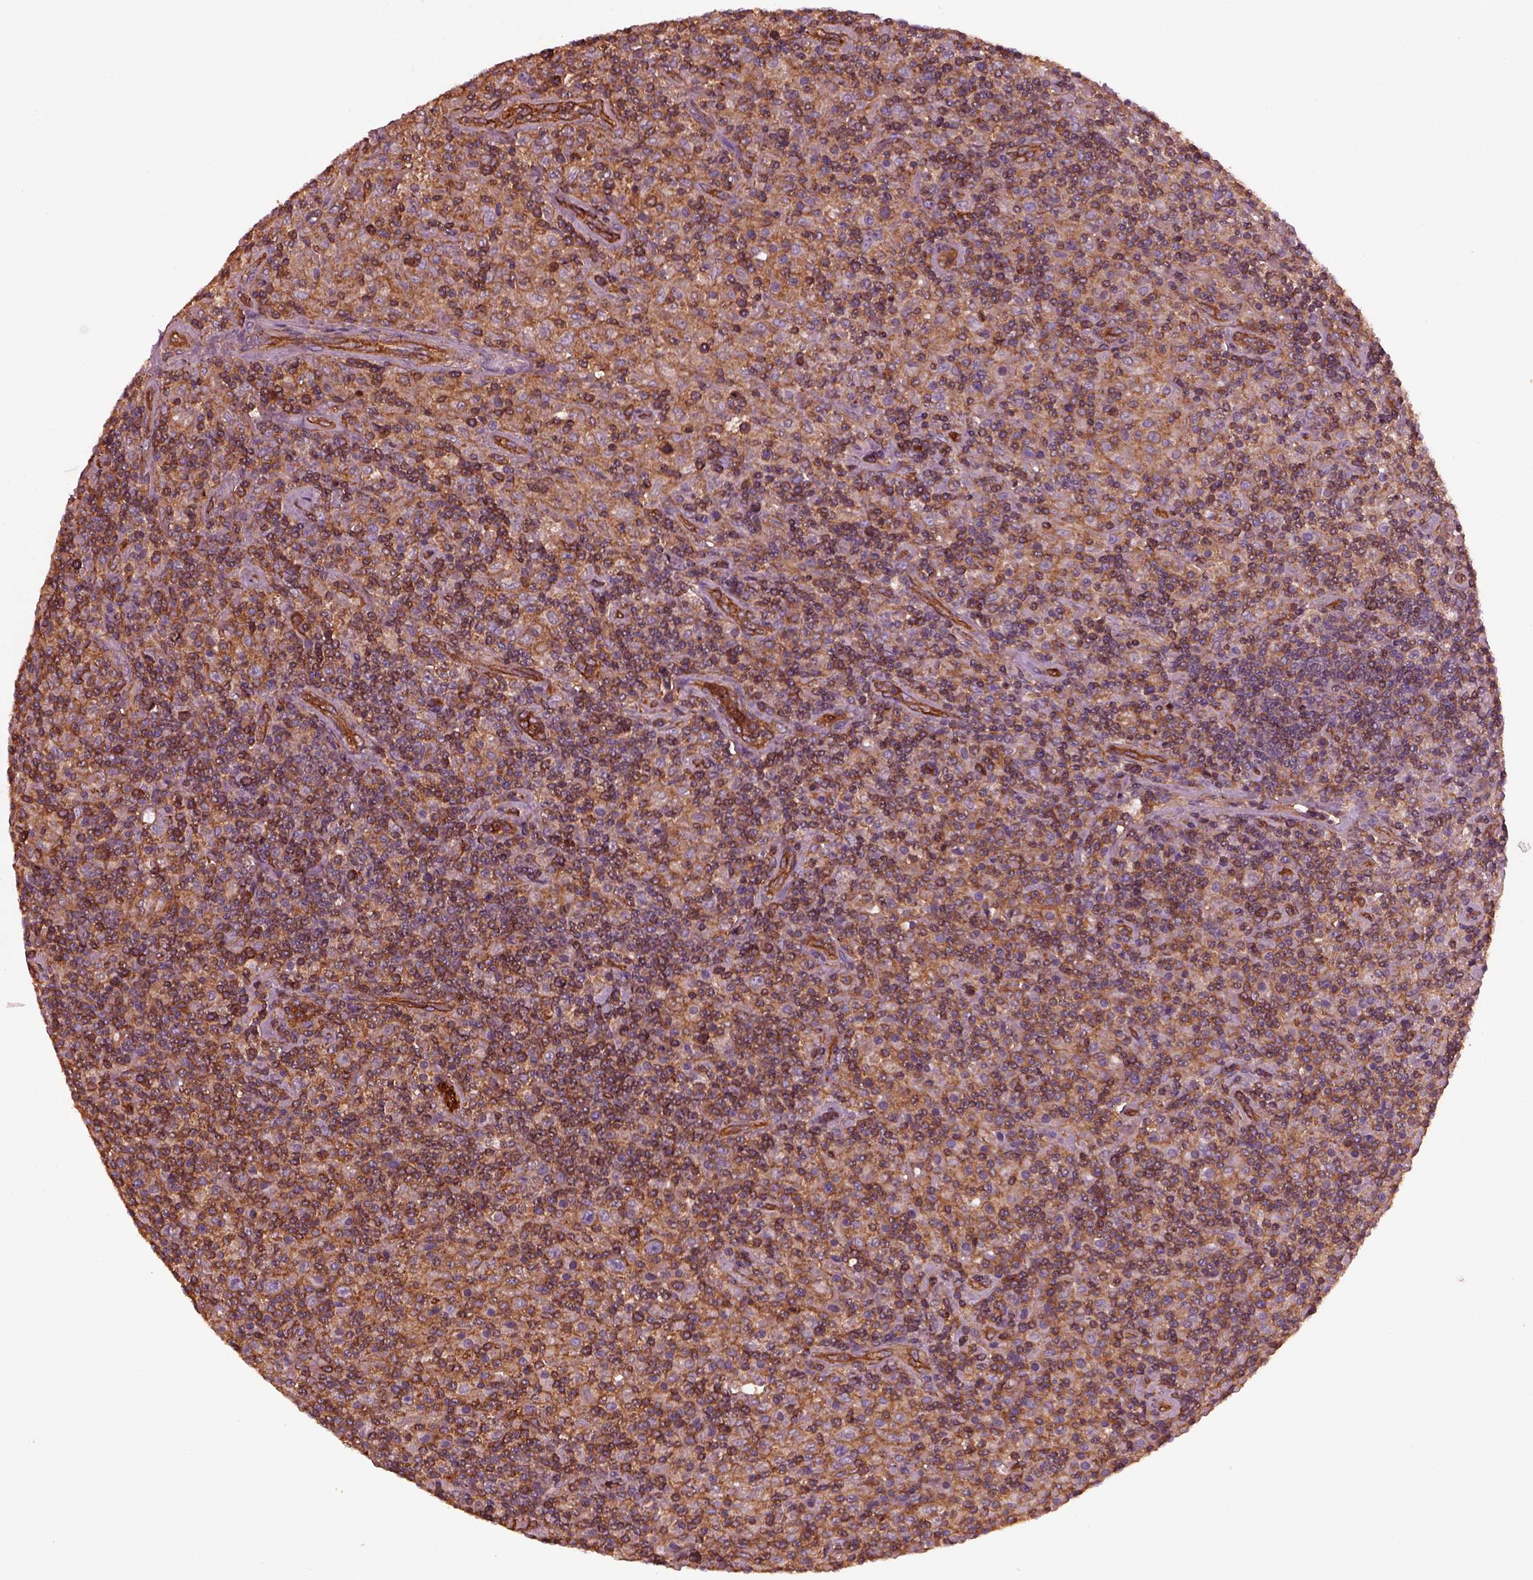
{"staining": {"intensity": "moderate", "quantity": ">75%", "location": "cytoplasmic/membranous"}, "tissue": "lymphoma", "cell_type": "Tumor cells", "image_type": "cancer", "snomed": [{"axis": "morphology", "description": "Hodgkin's disease, NOS"}, {"axis": "topography", "description": "Lymph node"}], "caption": "Protein analysis of lymphoma tissue exhibits moderate cytoplasmic/membranous expression in about >75% of tumor cells.", "gene": "MYL6", "patient": {"sex": "male", "age": 70}}